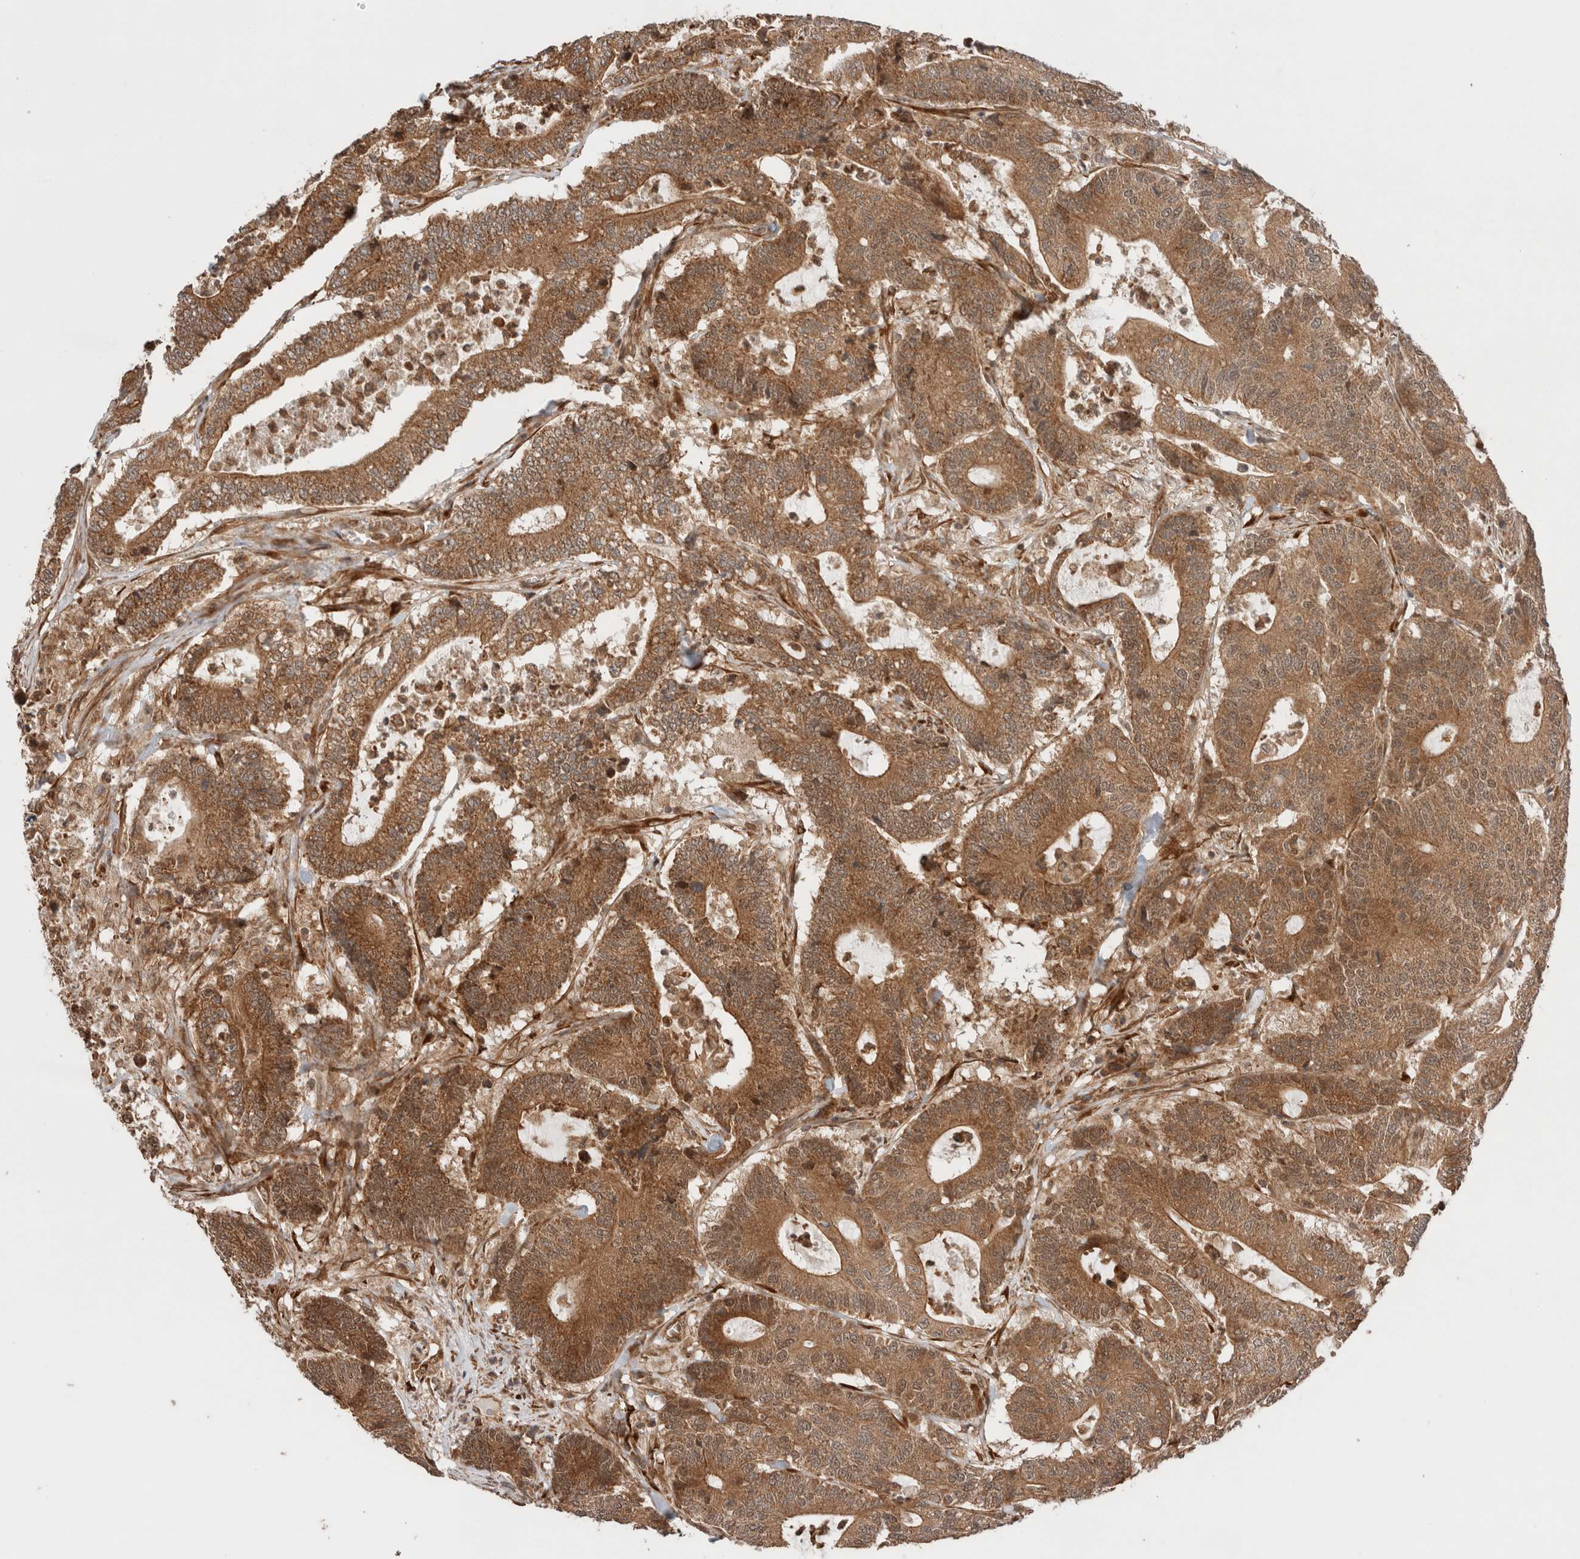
{"staining": {"intensity": "moderate", "quantity": ">75%", "location": "cytoplasmic/membranous"}, "tissue": "colorectal cancer", "cell_type": "Tumor cells", "image_type": "cancer", "snomed": [{"axis": "morphology", "description": "Adenocarcinoma, NOS"}, {"axis": "topography", "description": "Colon"}], "caption": "Adenocarcinoma (colorectal) stained with IHC exhibits moderate cytoplasmic/membranous positivity in about >75% of tumor cells.", "gene": "ZNF649", "patient": {"sex": "female", "age": 84}}